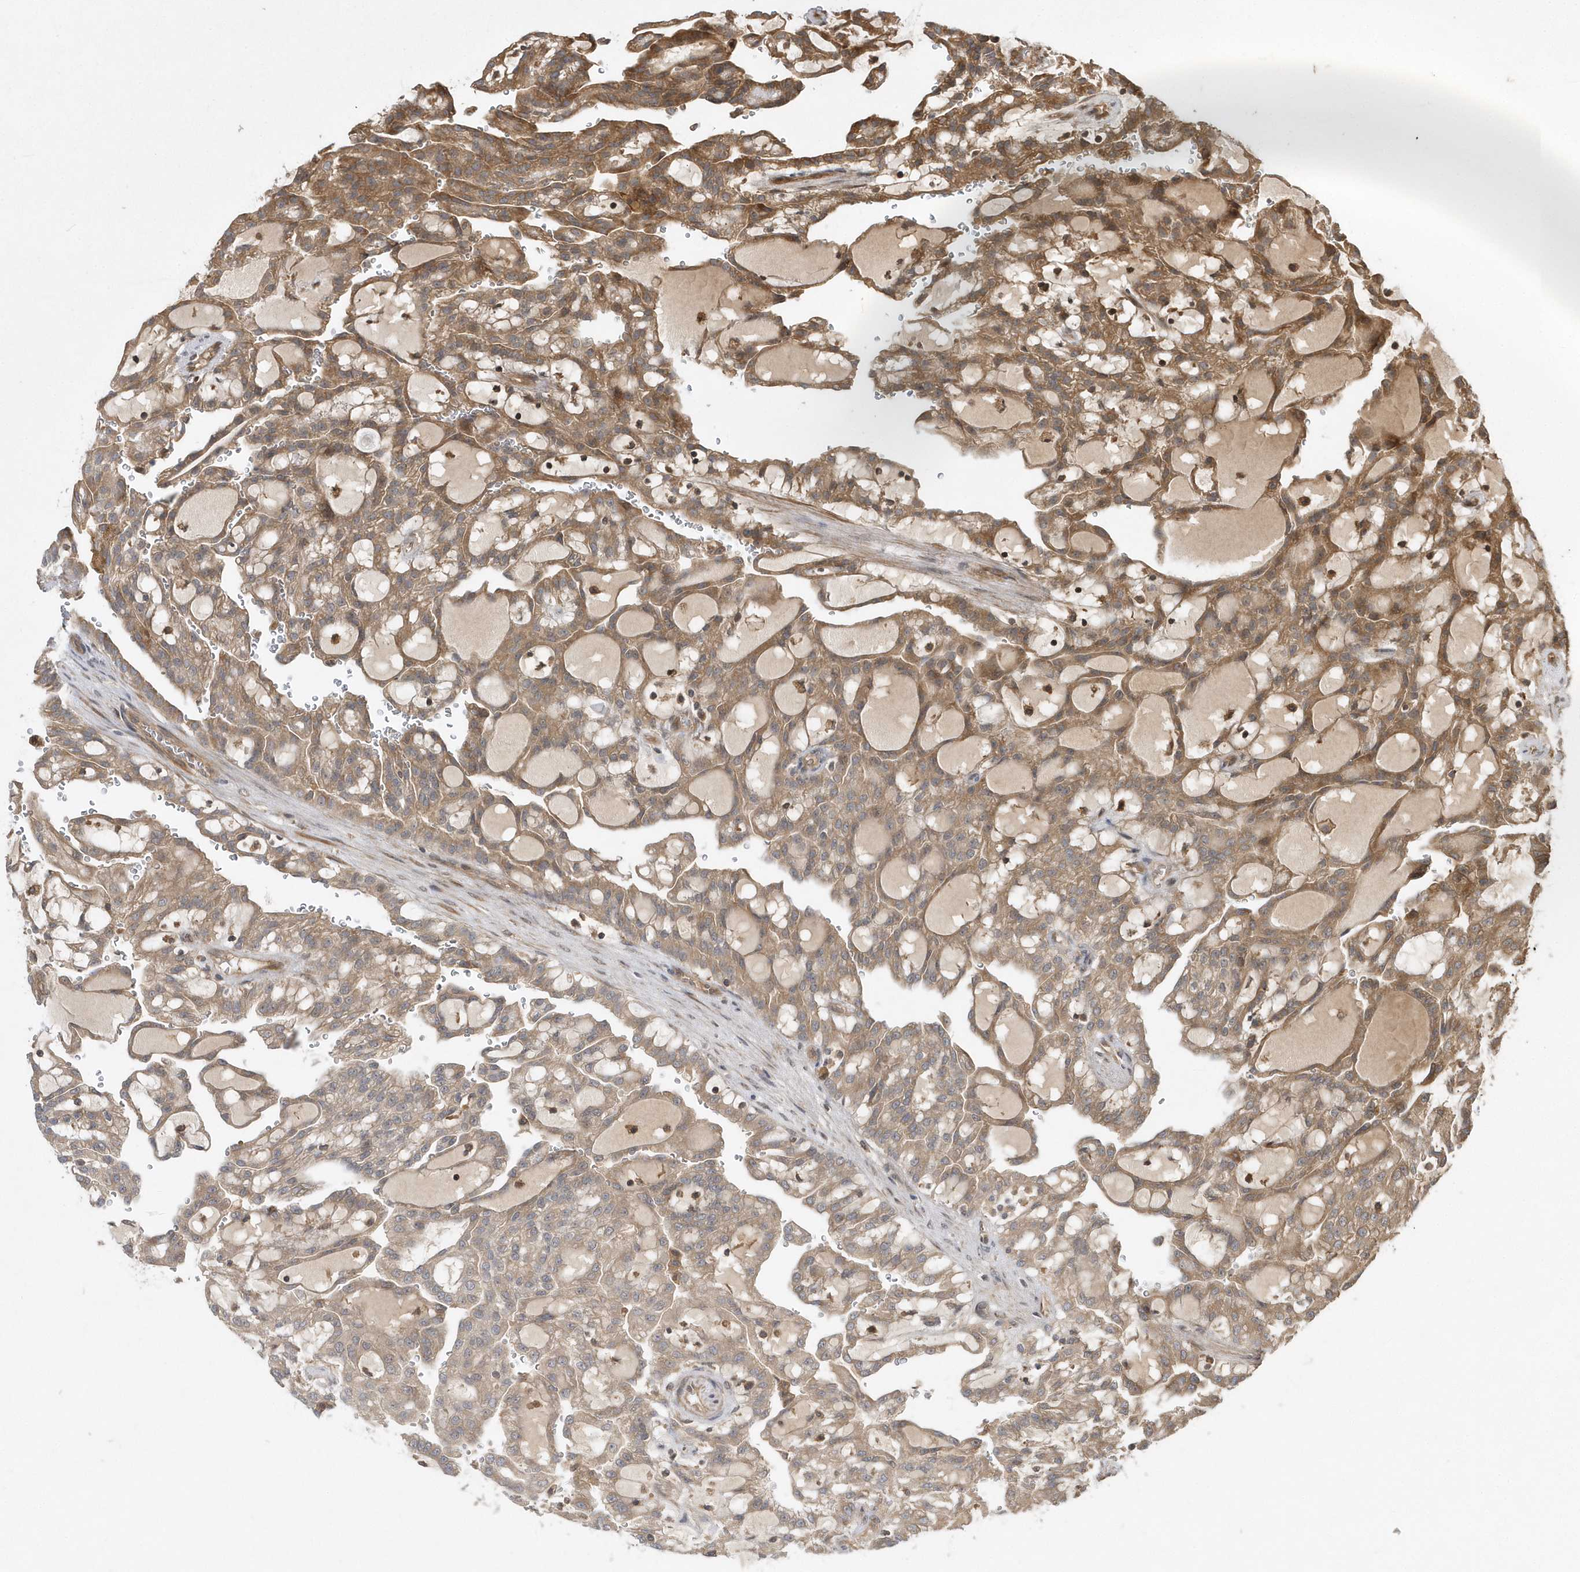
{"staining": {"intensity": "moderate", "quantity": ">75%", "location": "cytoplasmic/membranous"}, "tissue": "renal cancer", "cell_type": "Tumor cells", "image_type": "cancer", "snomed": [{"axis": "morphology", "description": "Adenocarcinoma, NOS"}, {"axis": "topography", "description": "Kidney"}], "caption": "Moderate cytoplasmic/membranous expression for a protein is present in about >75% of tumor cells of renal adenocarcinoma using IHC.", "gene": "GFM2", "patient": {"sex": "male", "age": 63}}